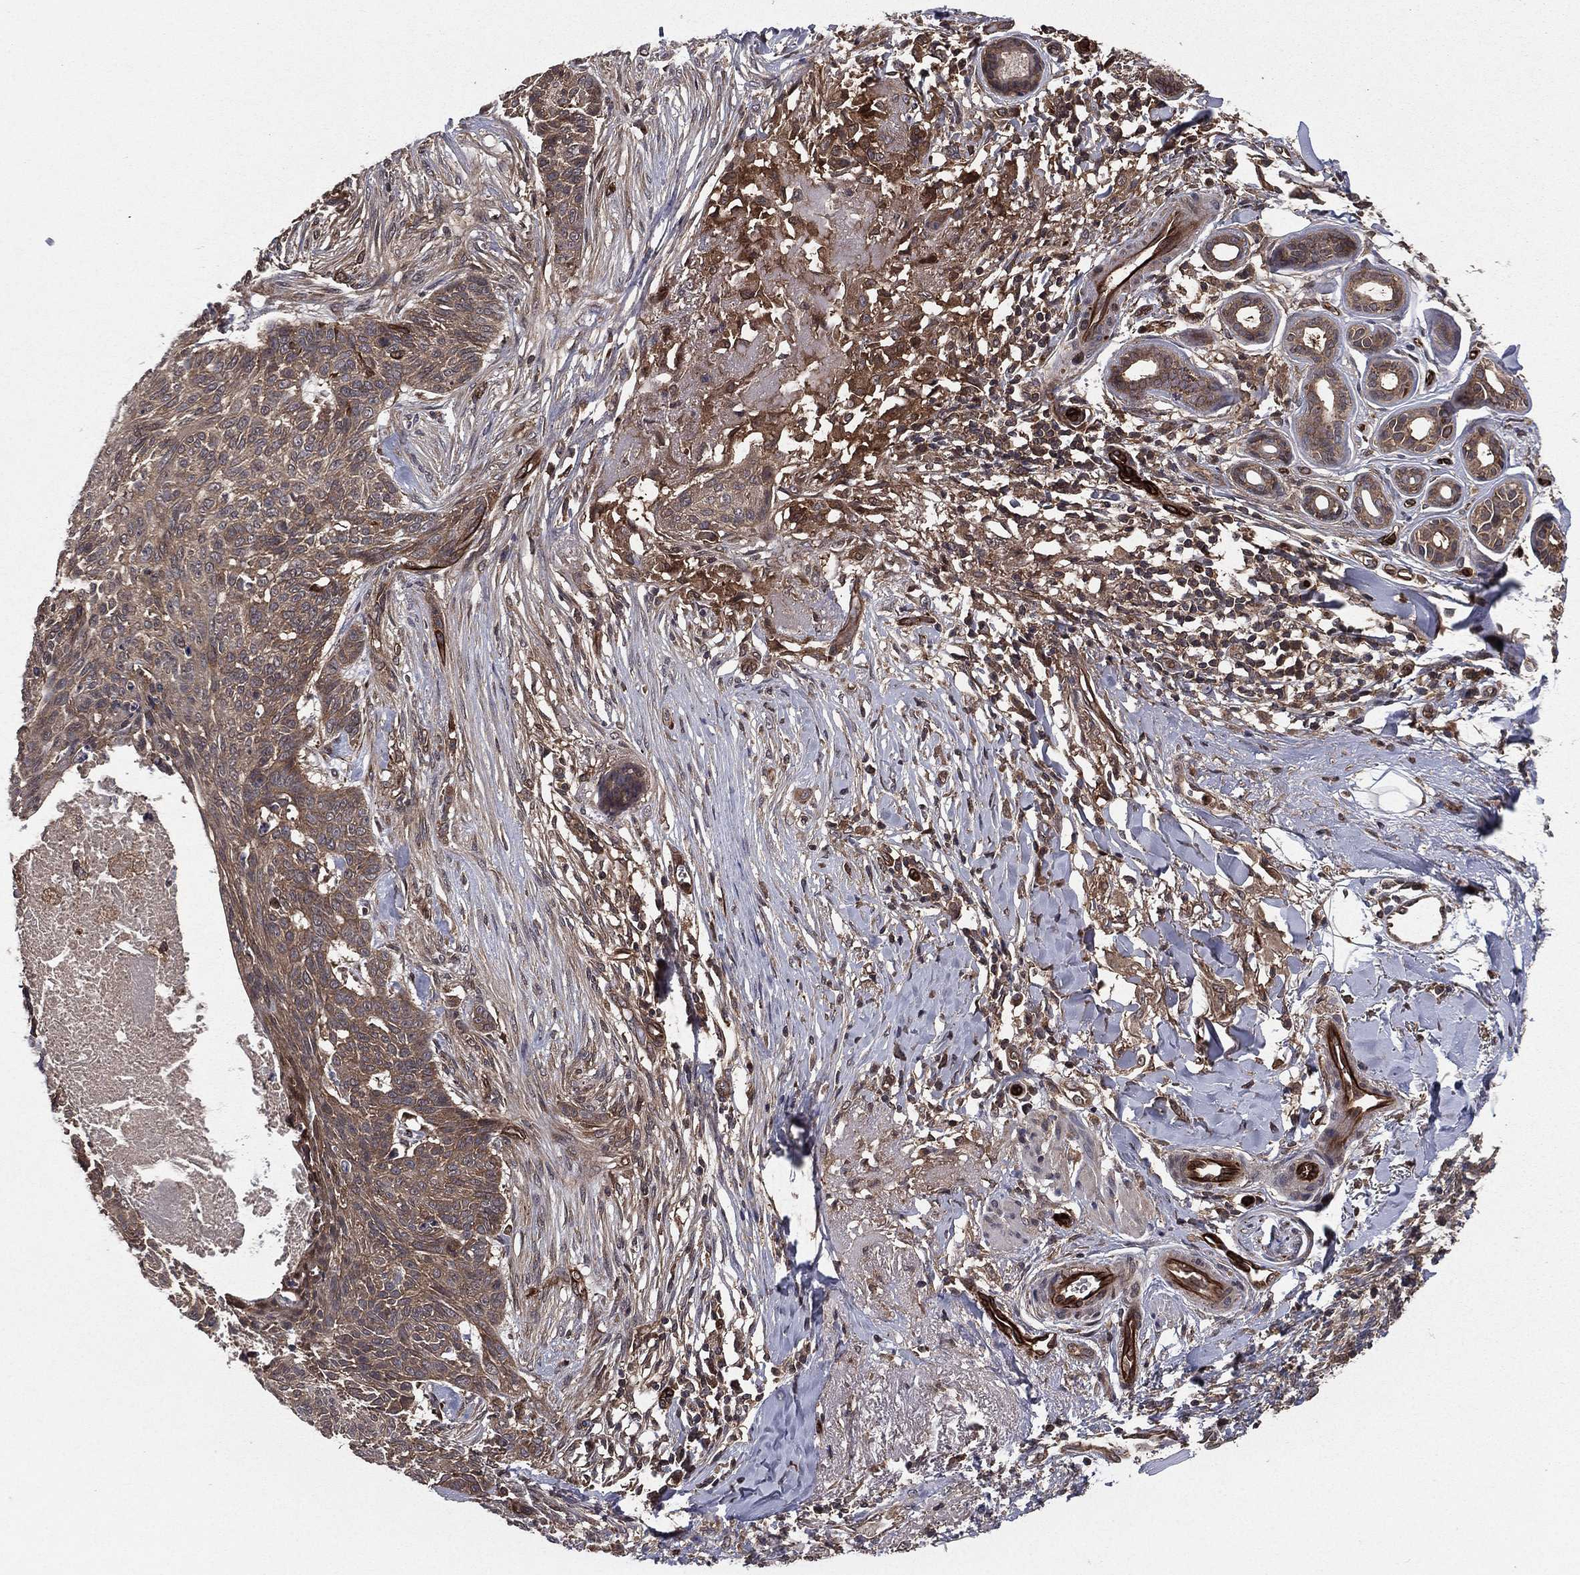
{"staining": {"intensity": "weak", "quantity": "<25%", "location": "cytoplasmic/membranous"}, "tissue": "skin cancer", "cell_type": "Tumor cells", "image_type": "cancer", "snomed": [{"axis": "morphology", "description": "Normal tissue, NOS"}, {"axis": "morphology", "description": "Basal cell carcinoma"}, {"axis": "topography", "description": "Skin"}], "caption": "Immunohistochemical staining of human basal cell carcinoma (skin) reveals no significant staining in tumor cells. (IHC, brightfield microscopy, high magnification).", "gene": "CERT1", "patient": {"sex": "male", "age": 84}}